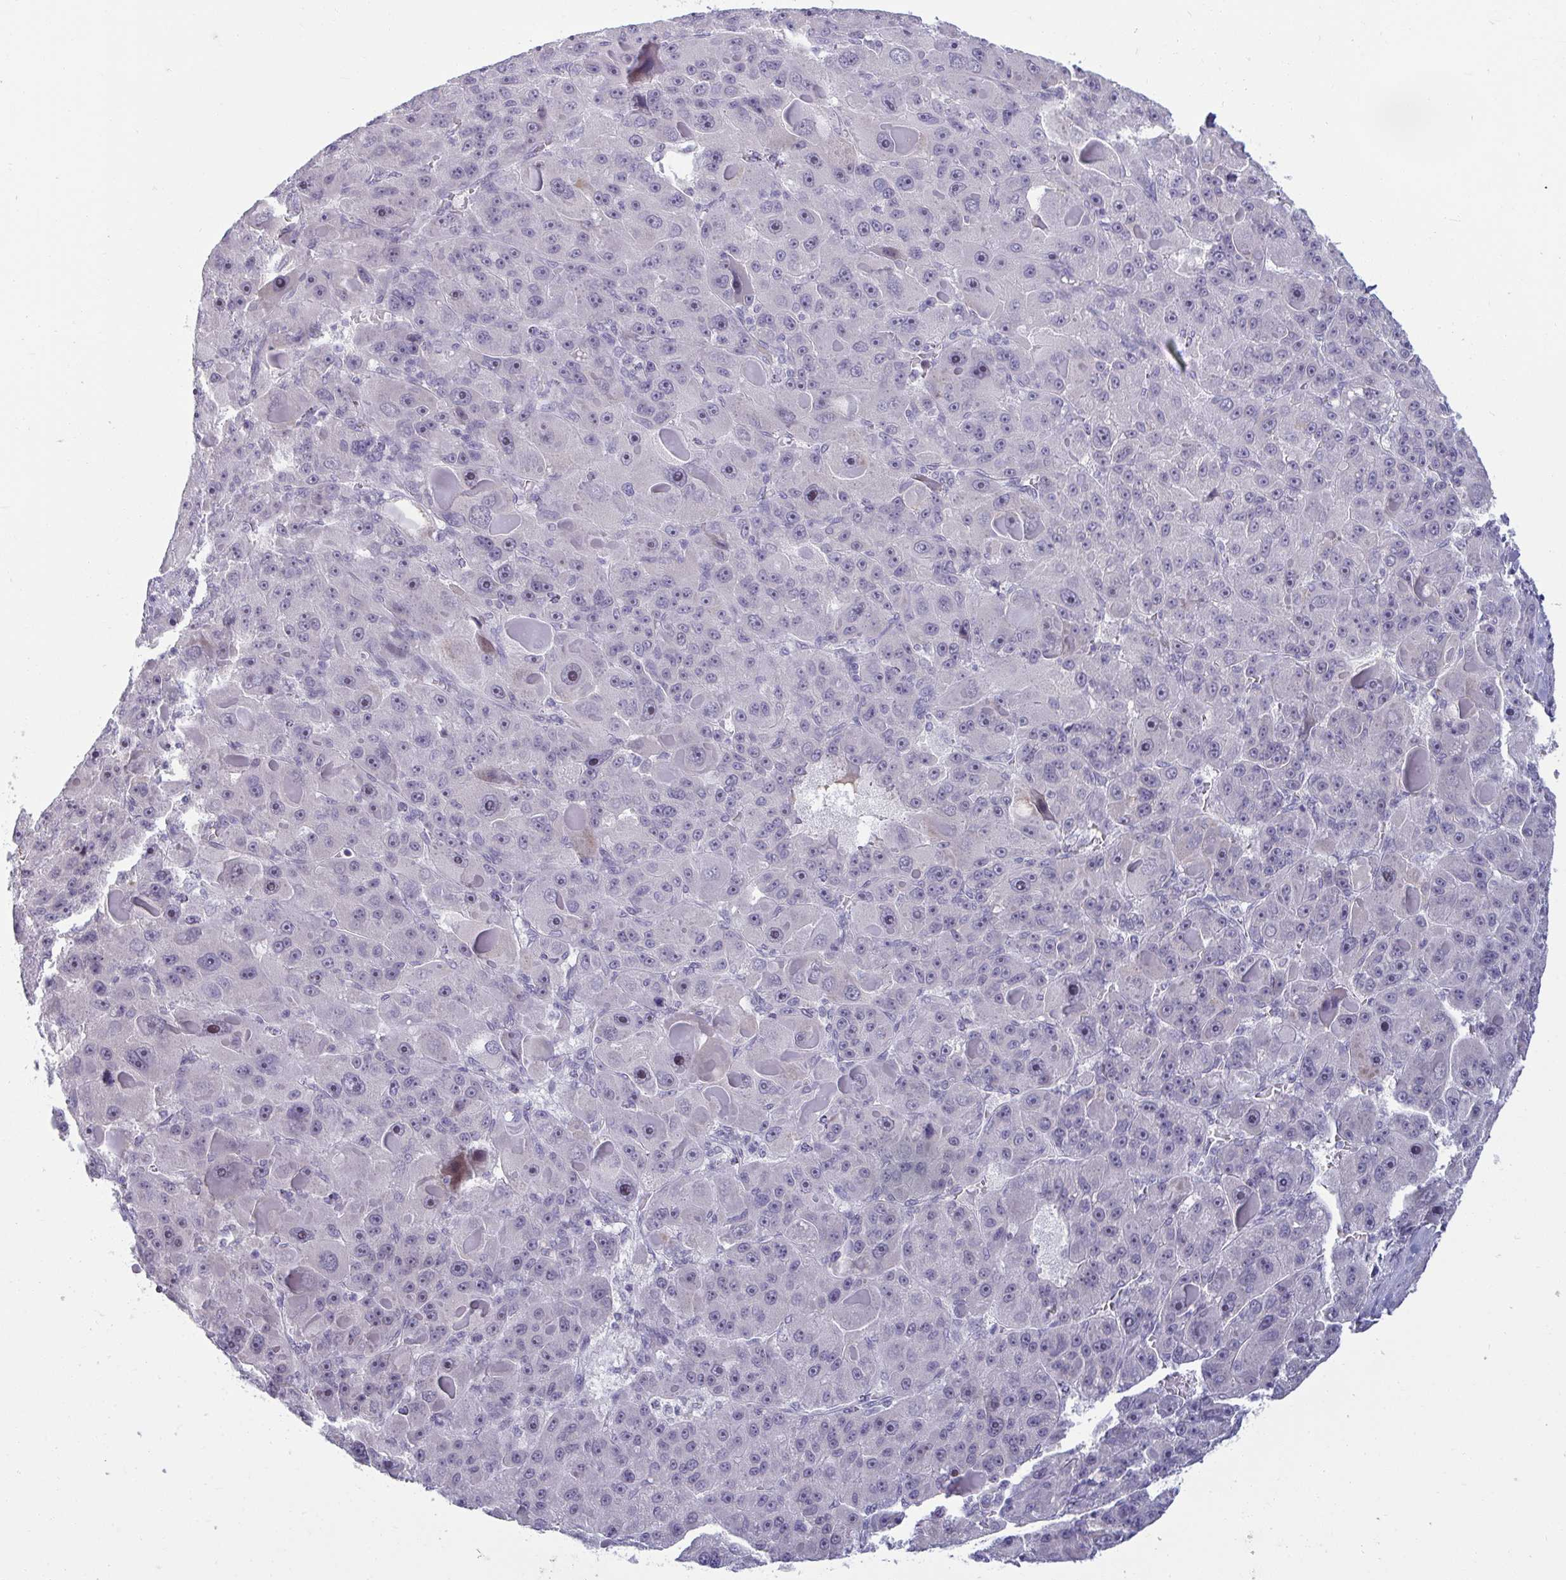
{"staining": {"intensity": "moderate", "quantity": "<25%", "location": "nuclear"}, "tissue": "liver cancer", "cell_type": "Tumor cells", "image_type": "cancer", "snomed": [{"axis": "morphology", "description": "Carcinoma, Hepatocellular, NOS"}, {"axis": "topography", "description": "Liver"}], "caption": "Immunohistochemistry (IHC) histopathology image of hepatocellular carcinoma (liver) stained for a protein (brown), which displays low levels of moderate nuclear positivity in about <25% of tumor cells.", "gene": "RNASEH1", "patient": {"sex": "male", "age": 76}}